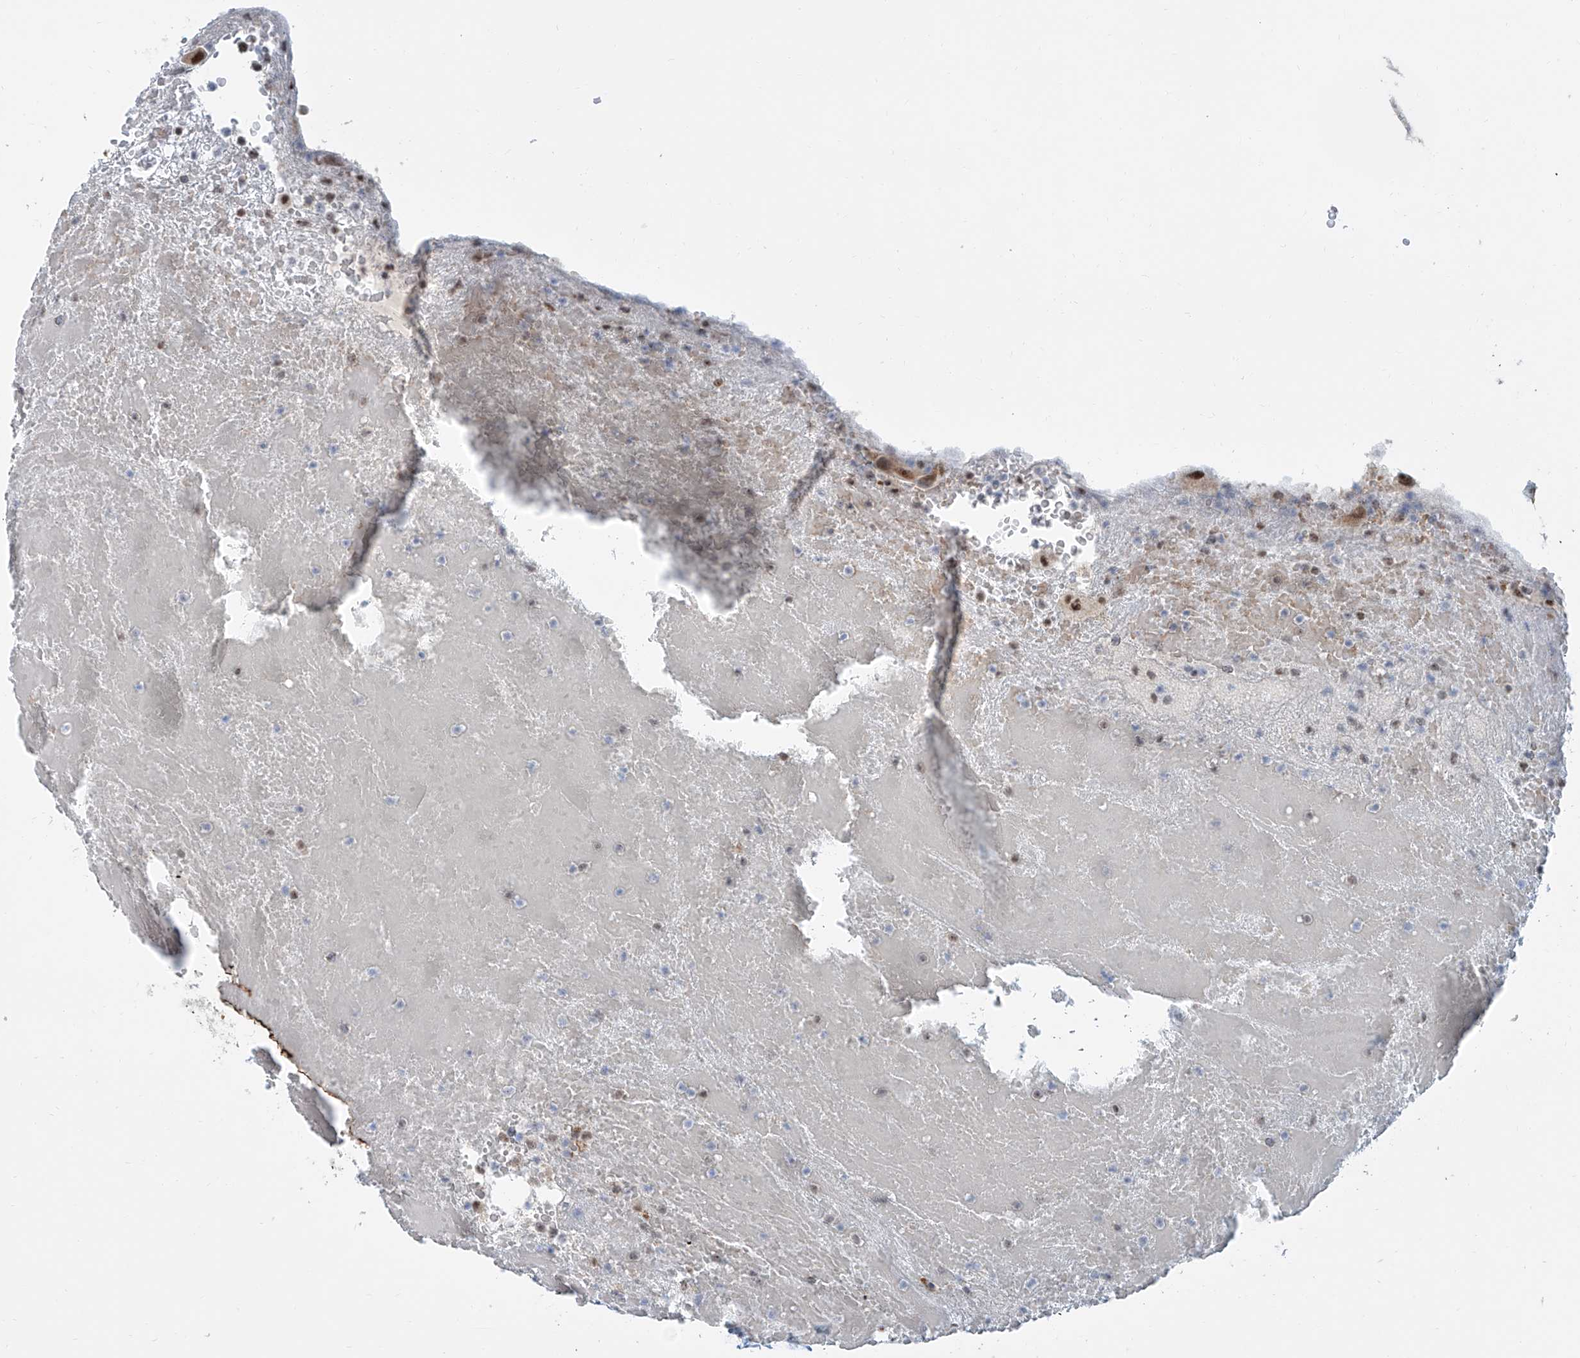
{"staining": {"intensity": "moderate", "quantity": ">75%", "location": "cytoplasmic/membranous,nuclear"}, "tissue": "thyroid cancer", "cell_type": "Tumor cells", "image_type": "cancer", "snomed": [{"axis": "morphology", "description": "Papillary adenocarcinoma, NOS"}, {"axis": "topography", "description": "Thyroid gland"}], "caption": "This histopathology image displays papillary adenocarcinoma (thyroid) stained with immunohistochemistry (IHC) to label a protein in brown. The cytoplasmic/membranous and nuclear of tumor cells show moderate positivity for the protein. Nuclei are counter-stained blue.", "gene": "SDE2", "patient": {"sex": "male", "age": 77}}